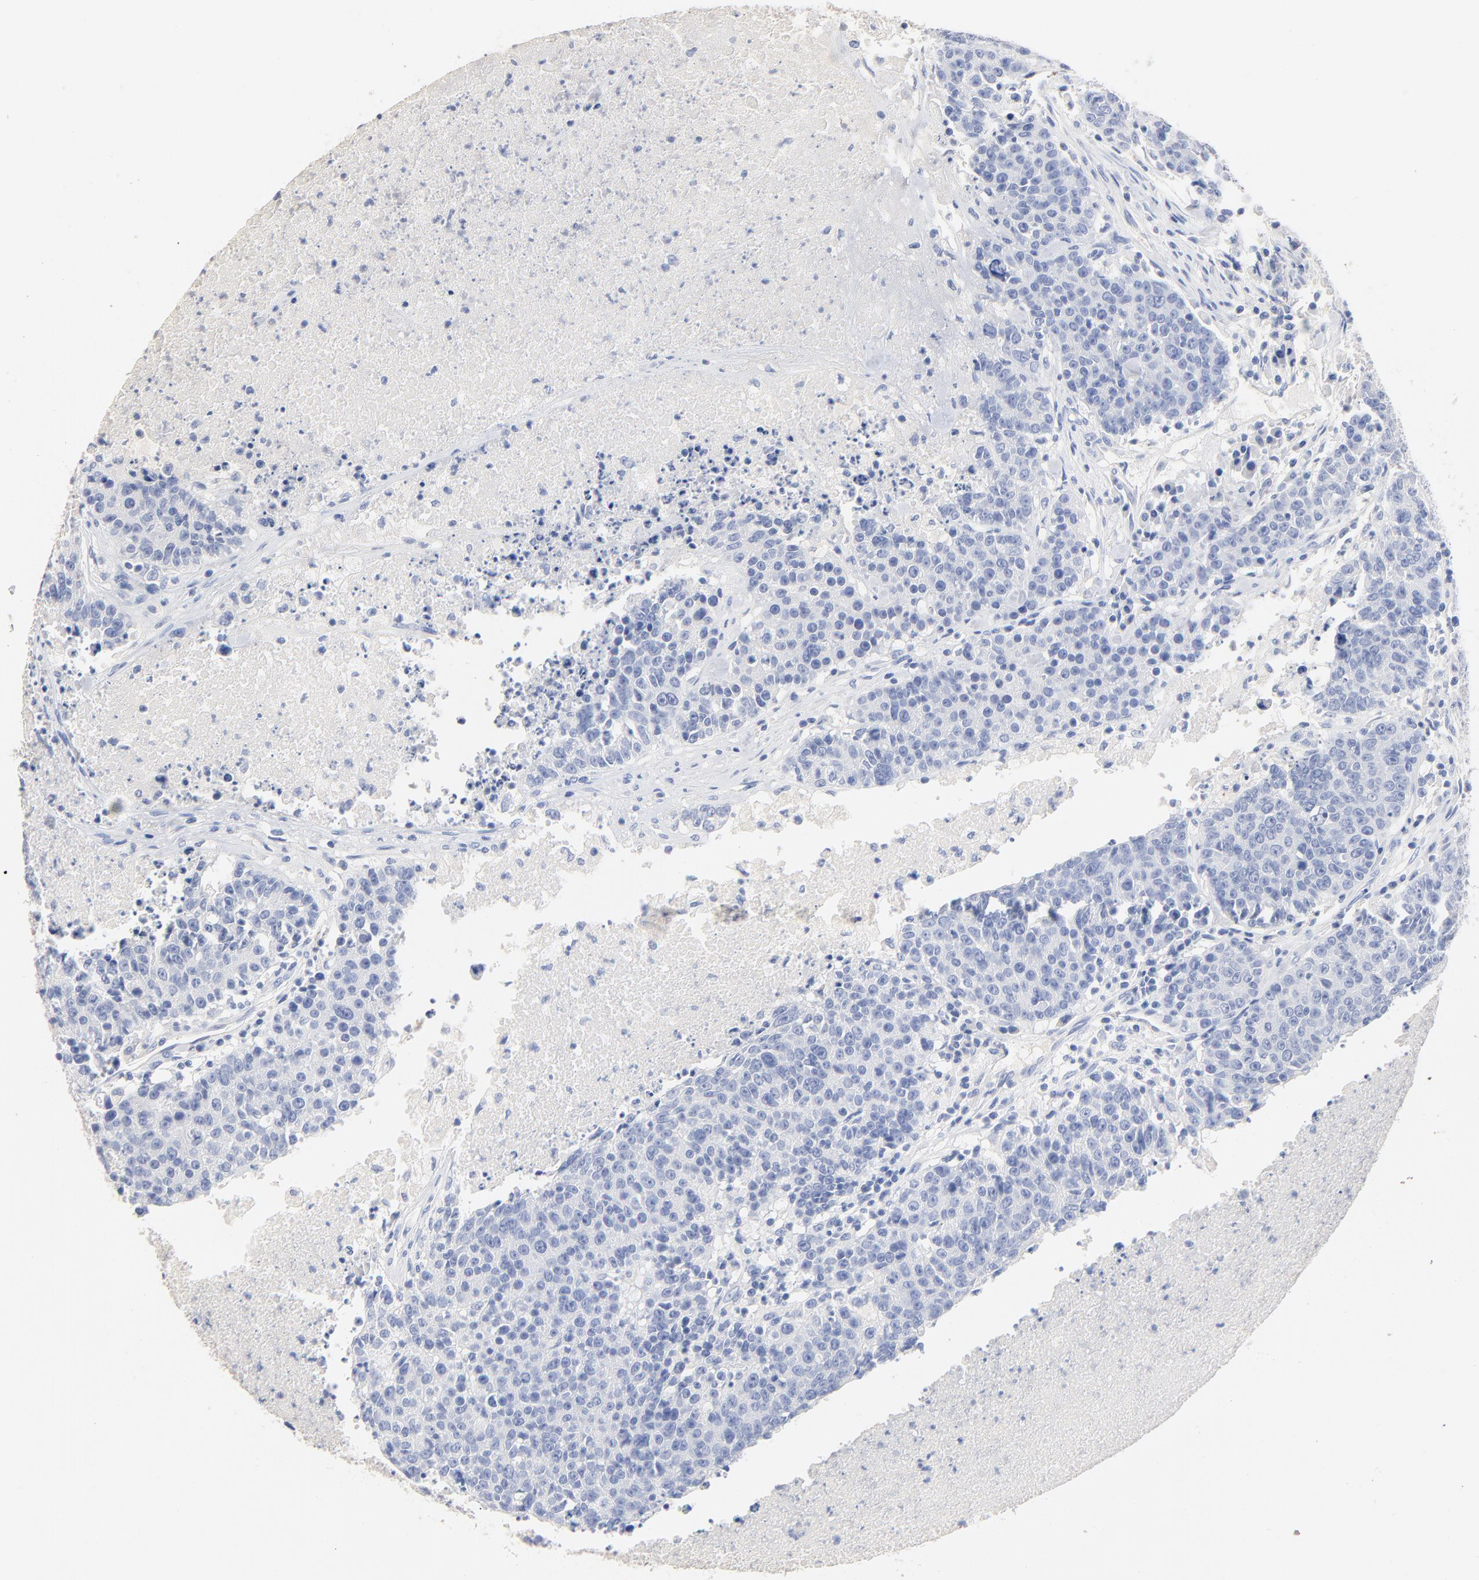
{"staining": {"intensity": "negative", "quantity": "none", "location": "none"}, "tissue": "colorectal cancer", "cell_type": "Tumor cells", "image_type": "cancer", "snomed": [{"axis": "morphology", "description": "Adenocarcinoma, NOS"}, {"axis": "topography", "description": "Colon"}], "caption": "Tumor cells show no significant expression in colorectal cancer. (Immunohistochemistry (ihc), brightfield microscopy, high magnification).", "gene": "CPS1", "patient": {"sex": "female", "age": 53}}